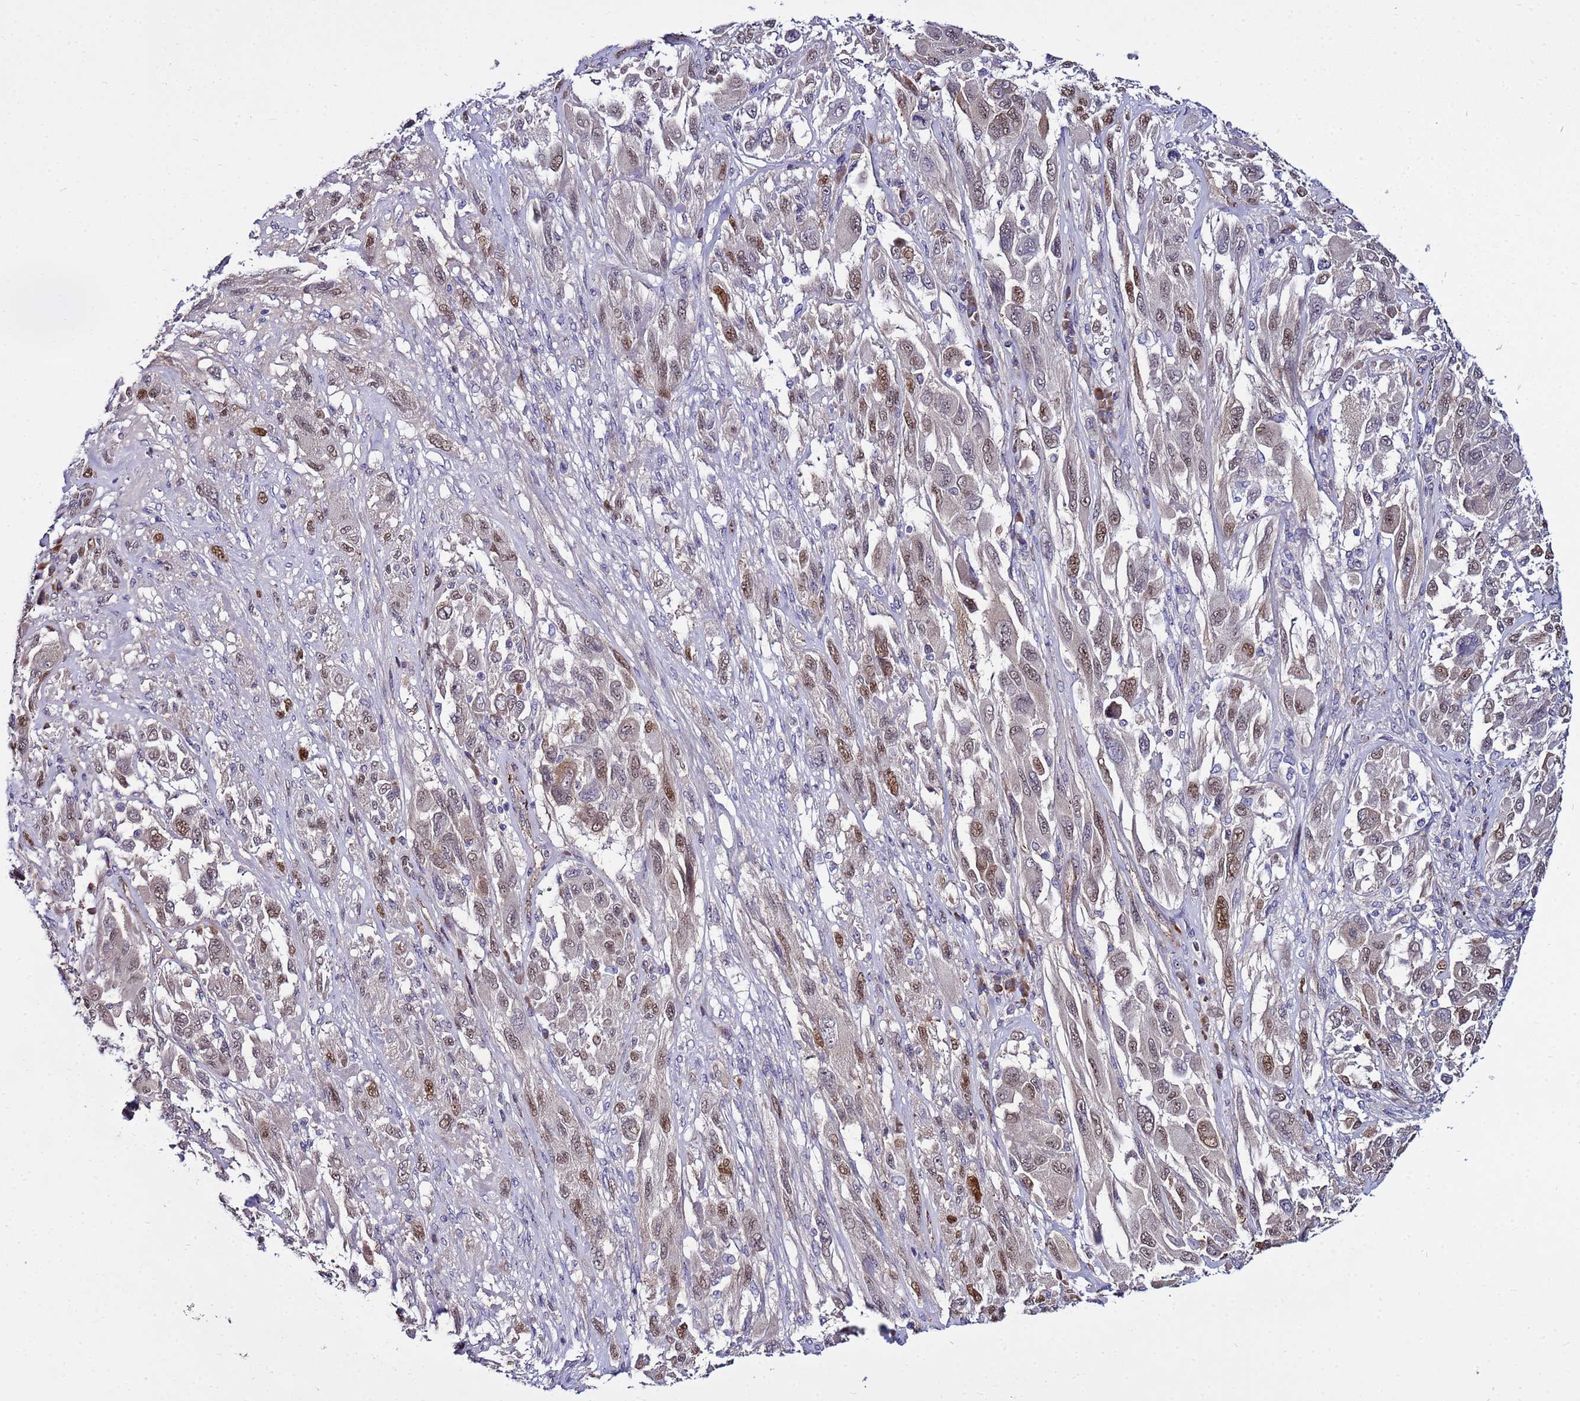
{"staining": {"intensity": "moderate", "quantity": "25%-75%", "location": "nuclear"}, "tissue": "melanoma", "cell_type": "Tumor cells", "image_type": "cancer", "snomed": [{"axis": "morphology", "description": "Malignant melanoma, NOS"}, {"axis": "topography", "description": "Skin"}], "caption": "Immunohistochemical staining of malignant melanoma shows moderate nuclear protein staining in approximately 25%-75% of tumor cells.", "gene": "NOL8", "patient": {"sex": "female", "age": 91}}